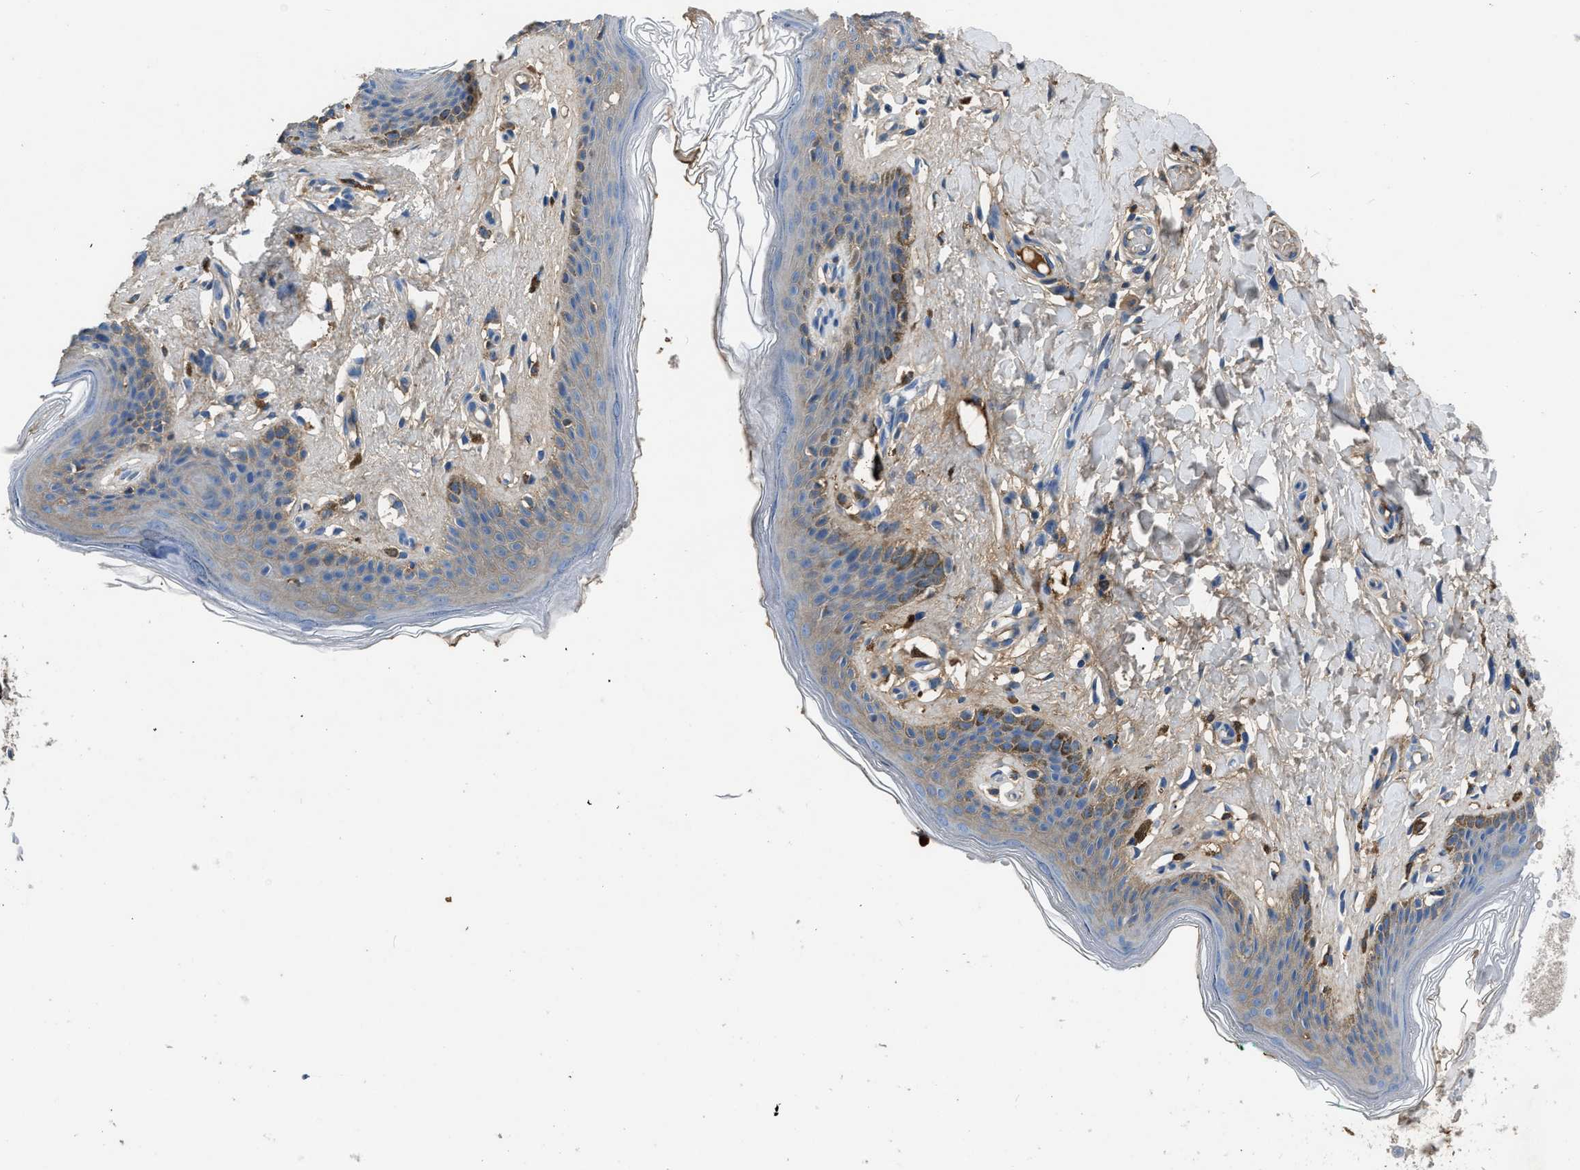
{"staining": {"intensity": "moderate", "quantity": "25%-75%", "location": "cytoplasmic/membranous"}, "tissue": "skin", "cell_type": "Epidermal cells", "image_type": "normal", "snomed": [{"axis": "morphology", "description": "Normal tissue, NOS"}, {"axis": "topography", "description": "Vulva"}], "caption": "The histopathology image exhibits staining of unremarkable skin, revealing moderate cytoplasmic/membranous protein positivity (brown color) within epidermal cells.", "gene": "STC1", "patient": {"sex": "female", "age": 66}}